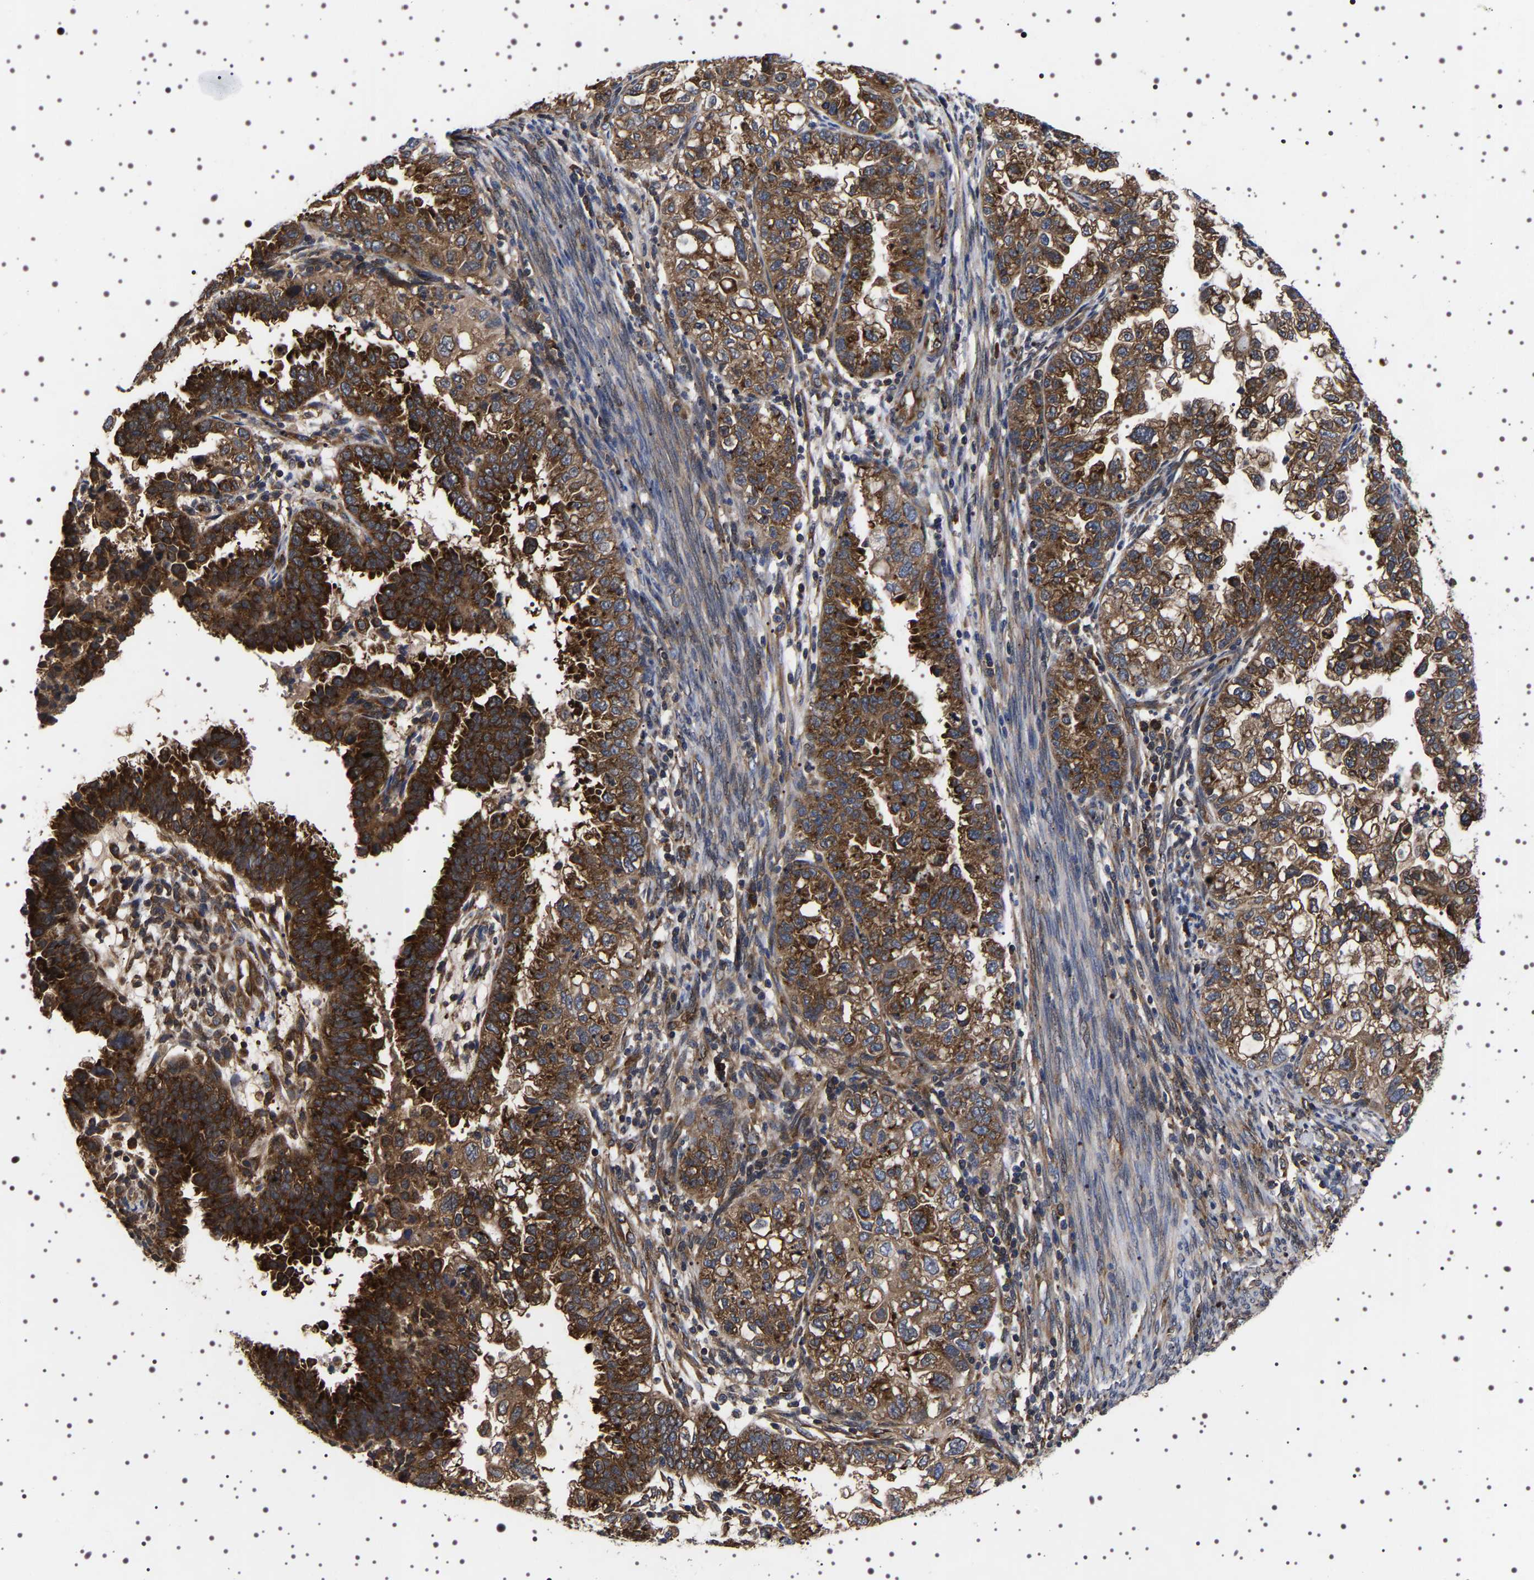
{"staining": {"intensity": "strong", "quantity": ">75%", "location": "cytoplasmic/membranous"}, "tissue": "endometrial cancer", "cell_type": "Tumor cells", "image_type": "cancer", "snomed": [{"axis": "morphology", "description": "Adenocarcinoma, NOS"}, {"axis": "topography", "description": "Endometrium"}], "caption": "Adenocarcinoma (endometrial) stained for a protein (brown) demonstrates strong cytoplasmic/membranous positive expression in approximately >75% of tumor cells.", "gene": "DARS1", "patient": {"sex": "female", "age": 85}}